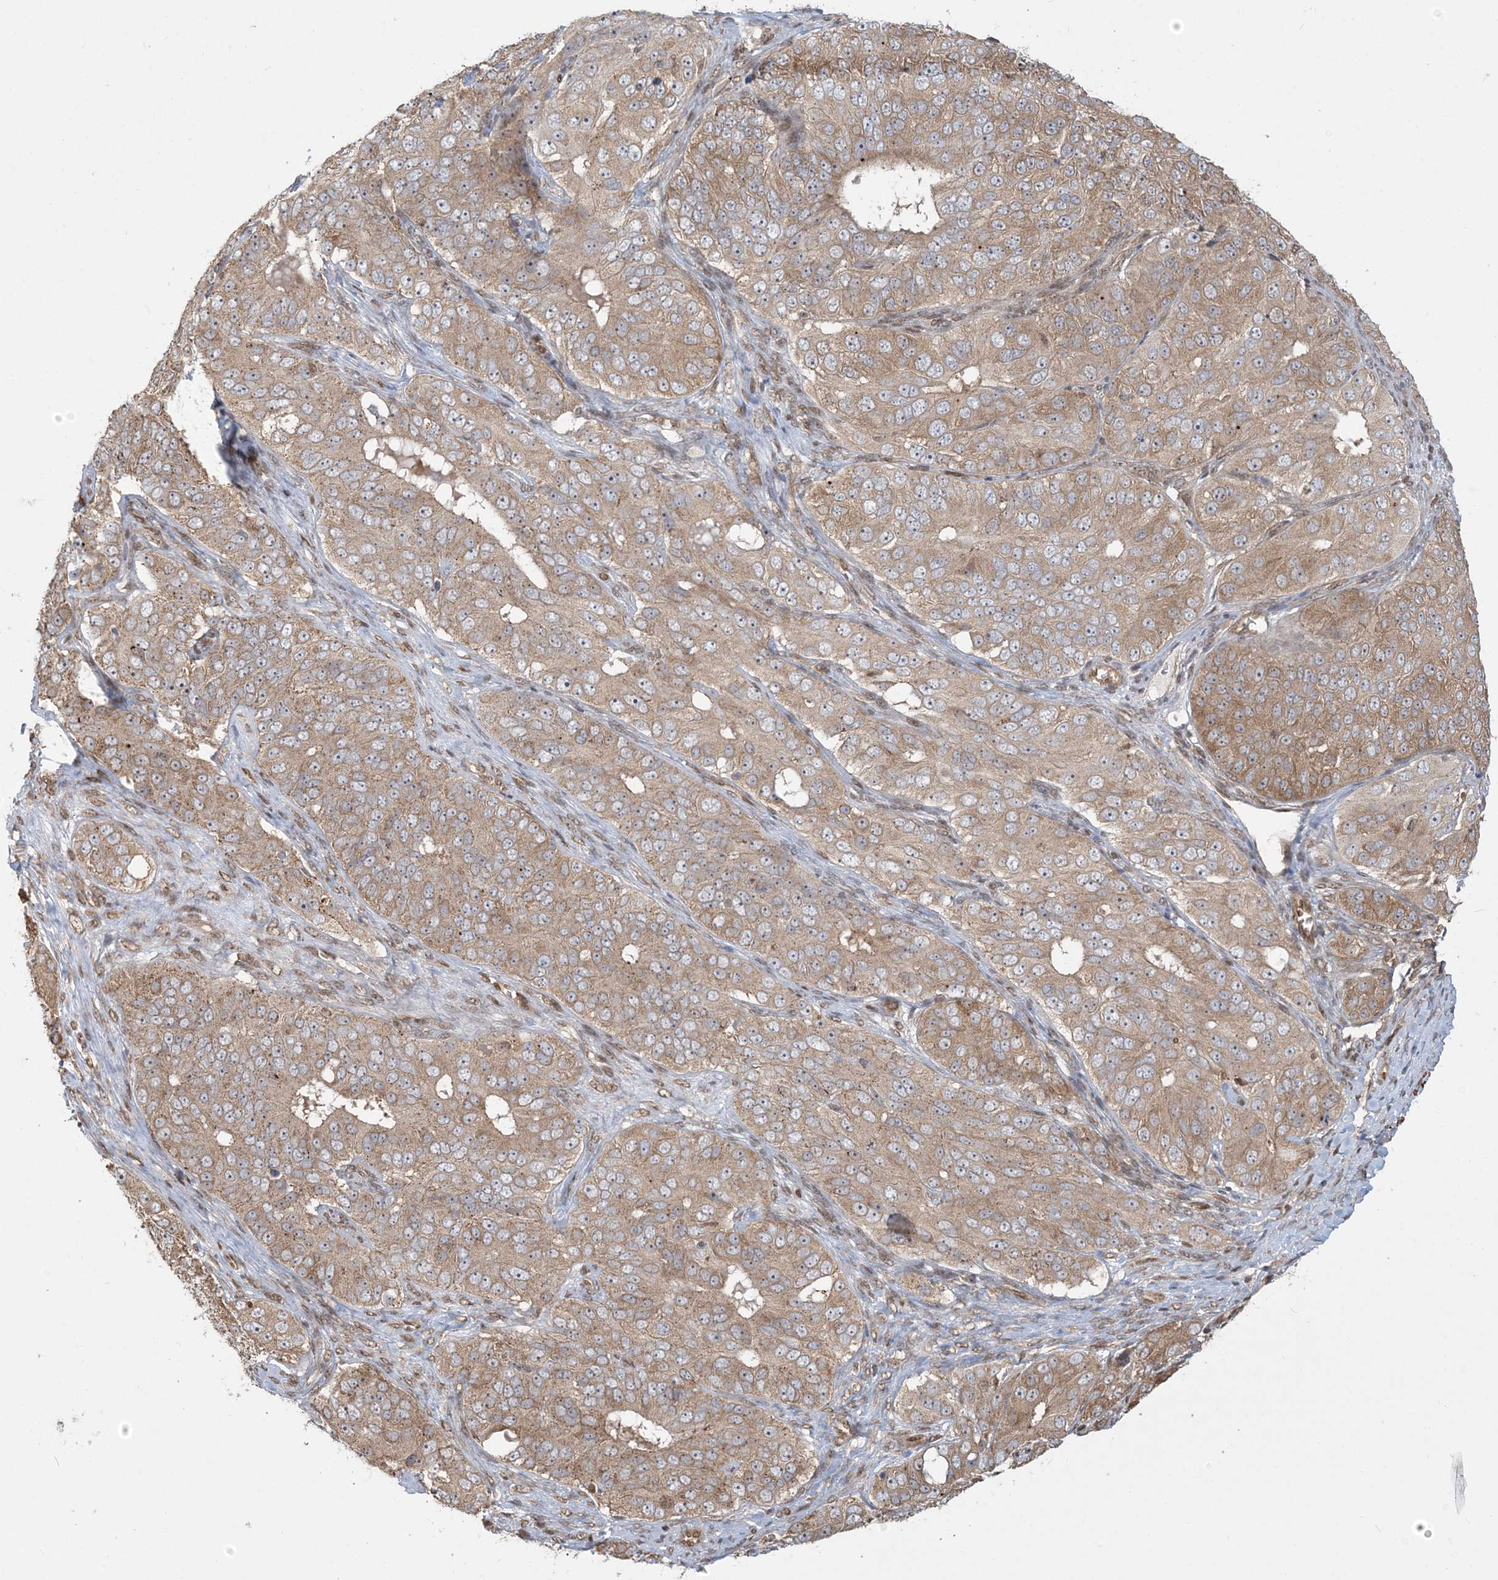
{"staining": {"intensity": "moderate", "quantity": ">75%", "location": "cytoplasmic/membranous"}, "tissue": "ovarian cancer", "cell_type": "Tumor cells", "image_type": "cancer", "snomed": [{"axis": "morphology", "description": "Carcinoma, endometroid"}, {"axis": "topography", "description": "Ovary"}], "caption": "Immunohistochemistry micrograph of ovarian cancer stained for a protein (brown), which shows medium levels of moderate cytoplasmic/membranous expression in approximately >75% of tumor cells.", "gene": "ABCF3", "patient": {"sex": "female", "age": 51}}